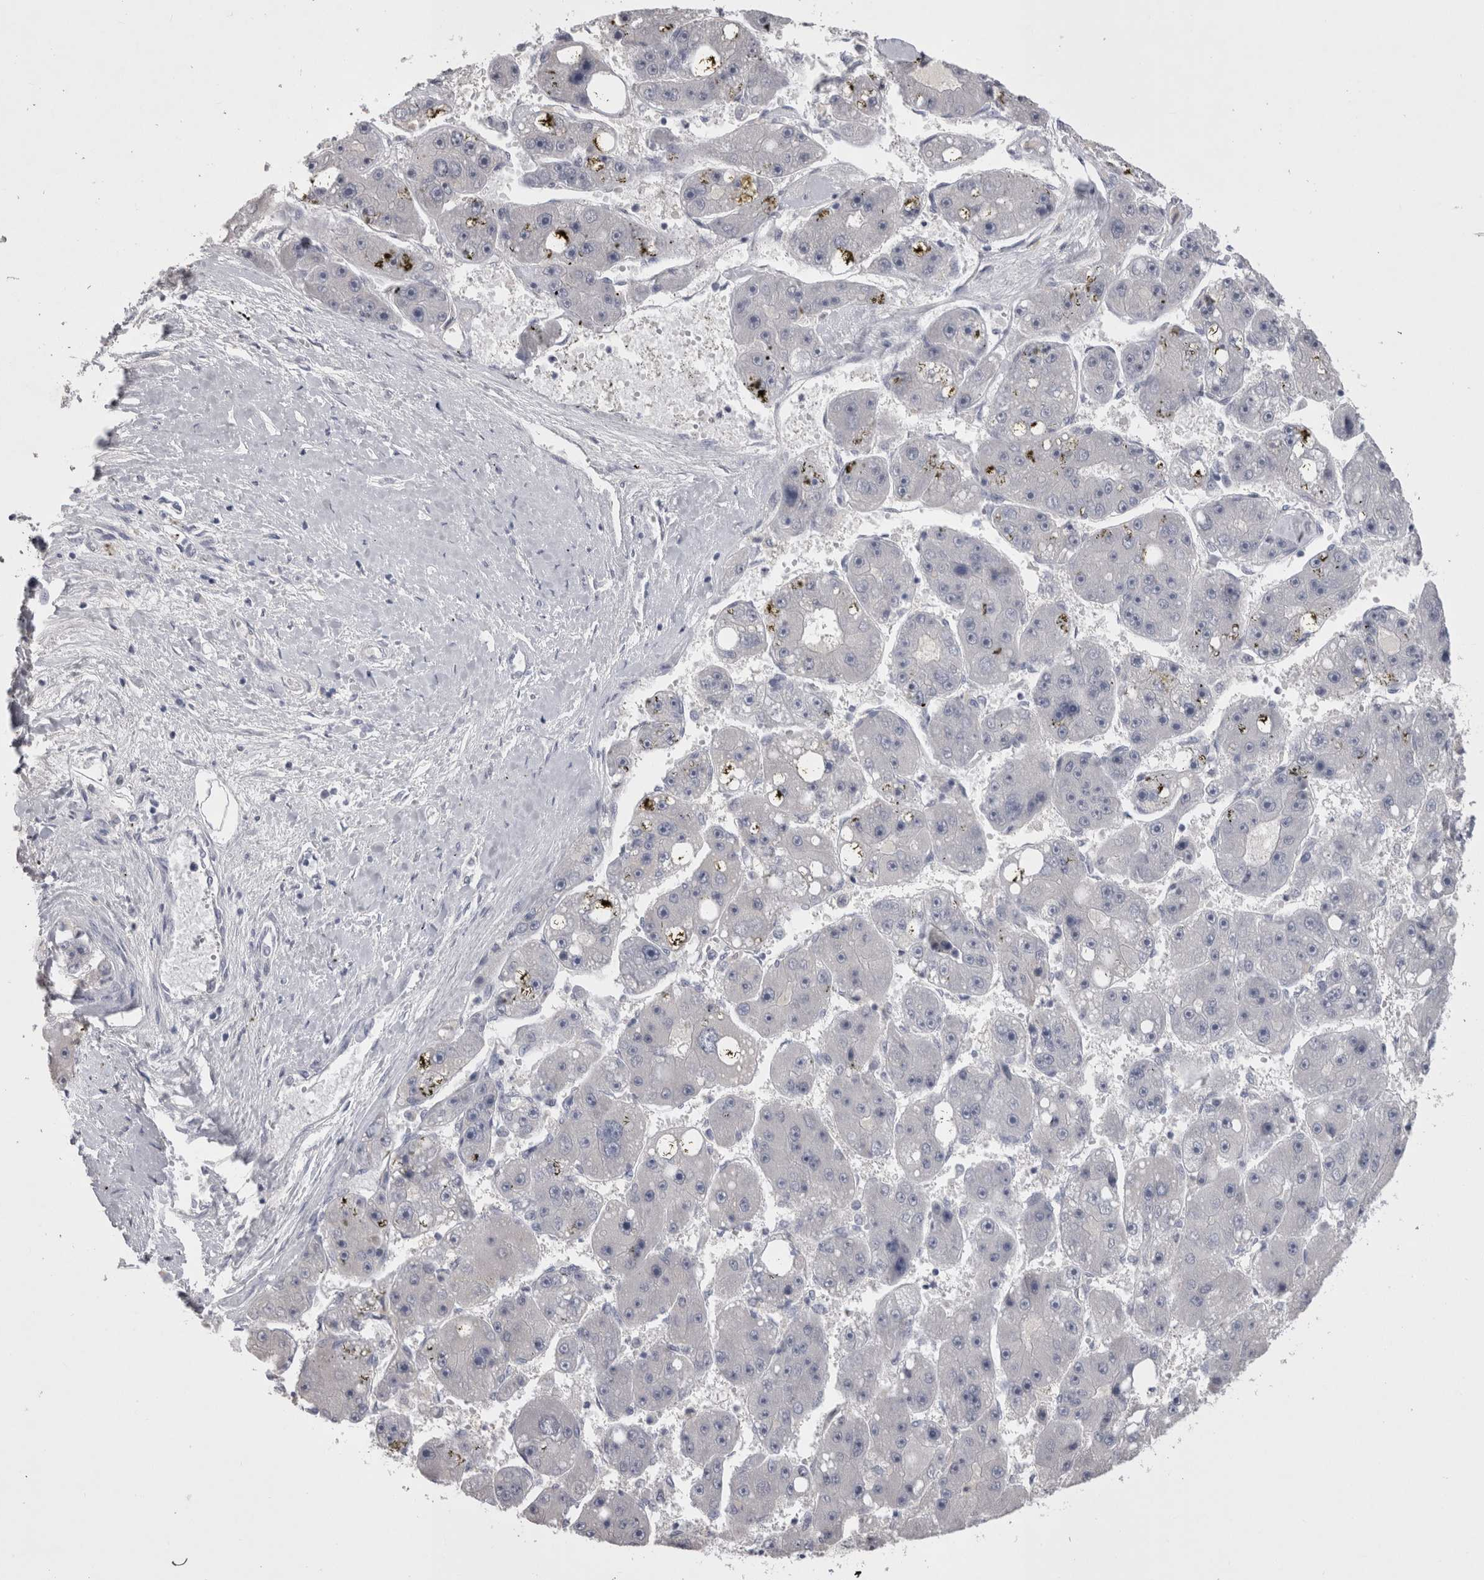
{"staining": {"intensity": "negative", "quantity": "none", "location": "none"}, "tissue": "liver cancer", "cell_type": "Tumor cells", "image_type": "cancer", "snomed": [{"axis": "morphology", "description": "Carcinoma, Hepatocellular, NOS"}, {"axis": "topography", "description": "Liver"}], "caption": "High power microscopy photomicrograph of an IHC micrograph of liver cancer (hepatocellular carcinoma), revealing no significant positivity in tumor cells. (DAB immunohistochemistry (IHC) with hematoxylin counter stain).", "gene": "ADAM2", "patient": {"sex": "female", "age": 61}}